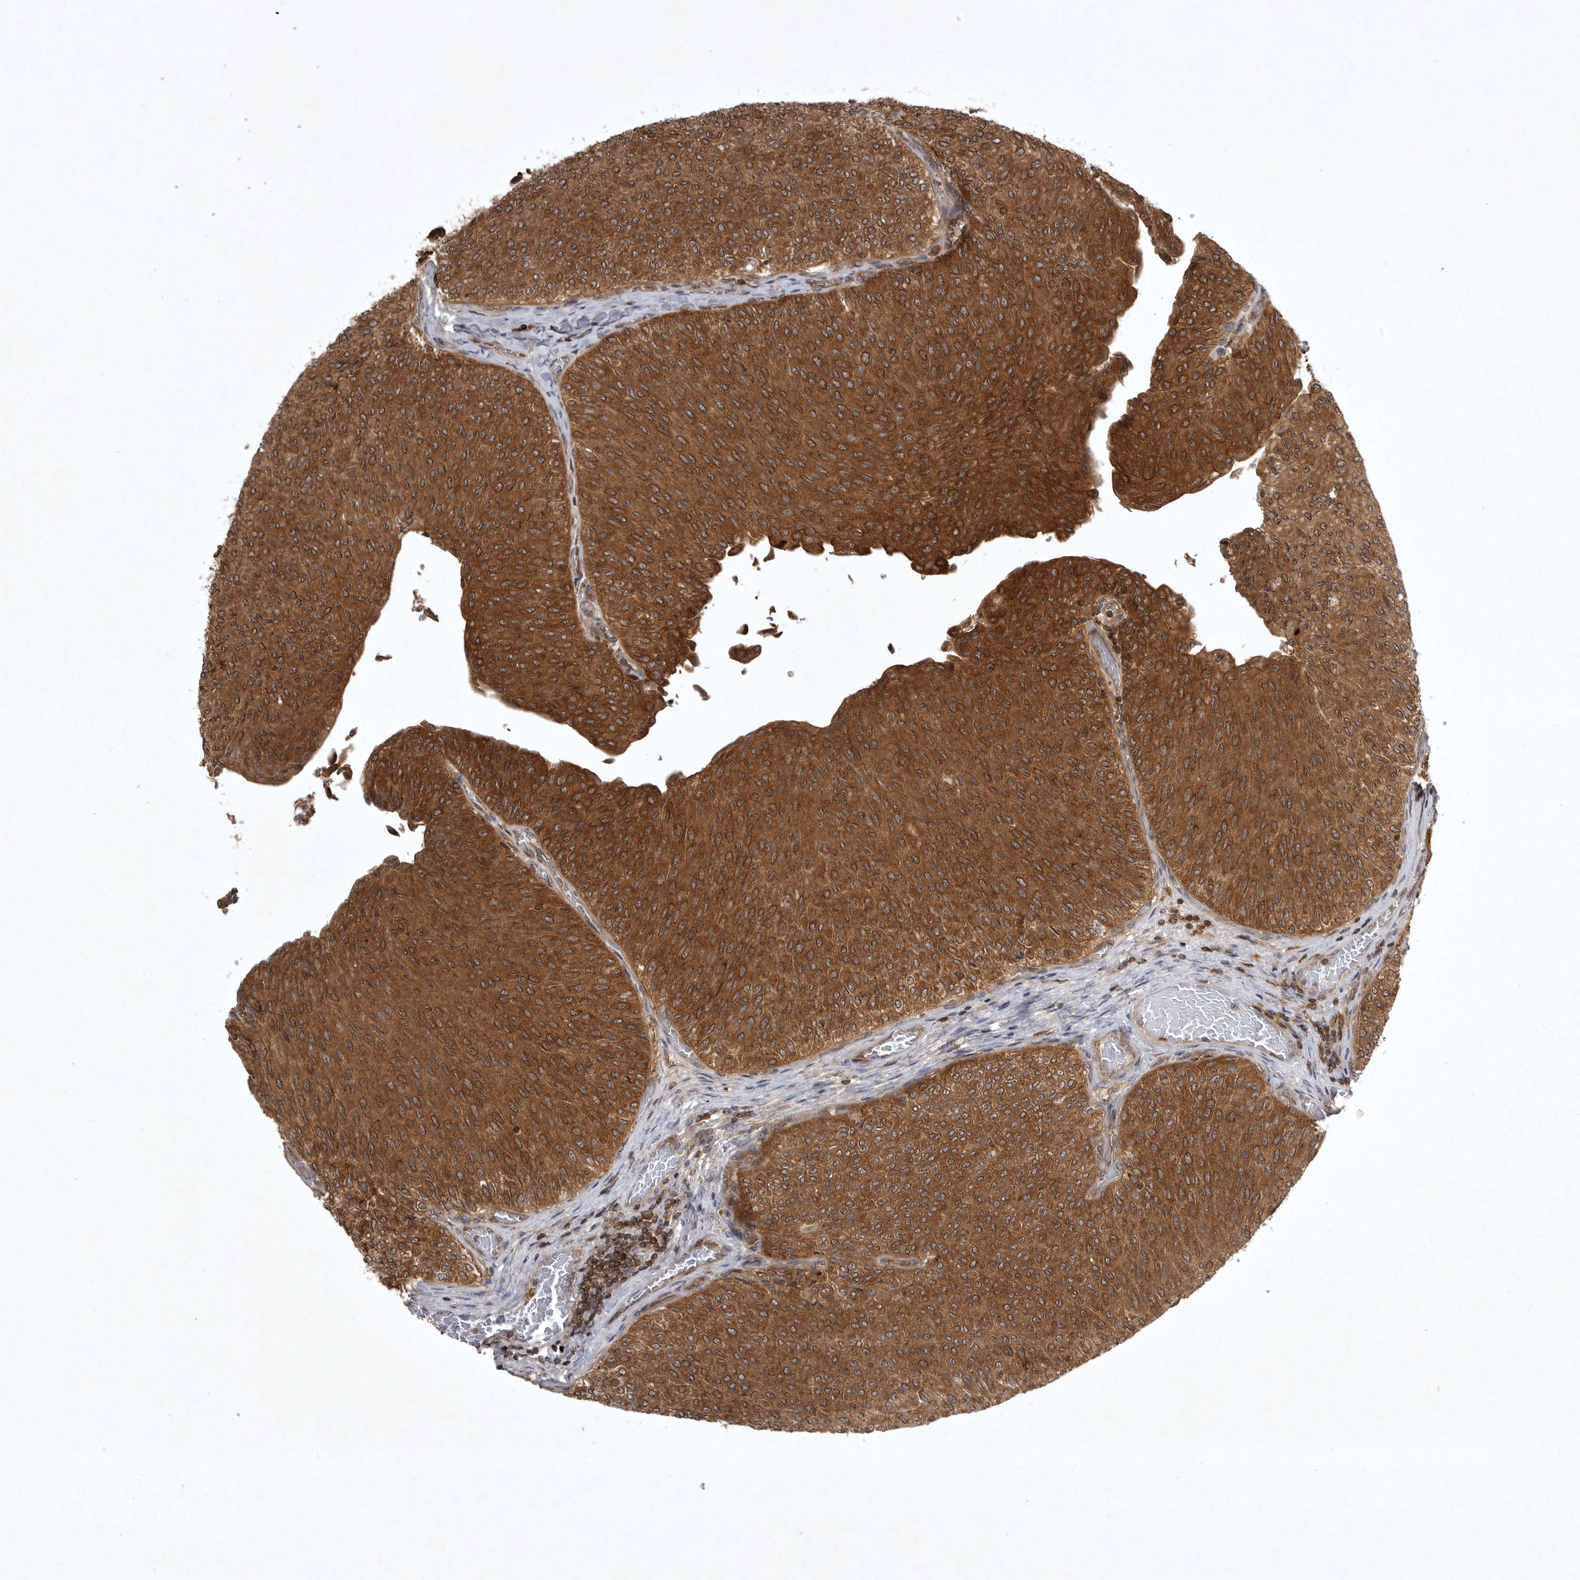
{"staining": {"intensity": "strong", "quantity": ">75%", "location": "cytoplasmic/membranous"}, "tissue": "urothelial cancer", "cell_type": "Tumor cells", "image_type": "cancer", "snomed": [{"axis": "morphology", "description": "Urothelial carcinoma, Low grade"}, {"axis": "topography", "description": "Urinary bladder"}], "caption": "The immunohistochemical stain shows strong cytoplasmic/membranous staining in tumor cells of urothelial carcinoma (low-grade) tissue.", "gene": "STK24", "patient": {"sex": "male", "age": 78}}